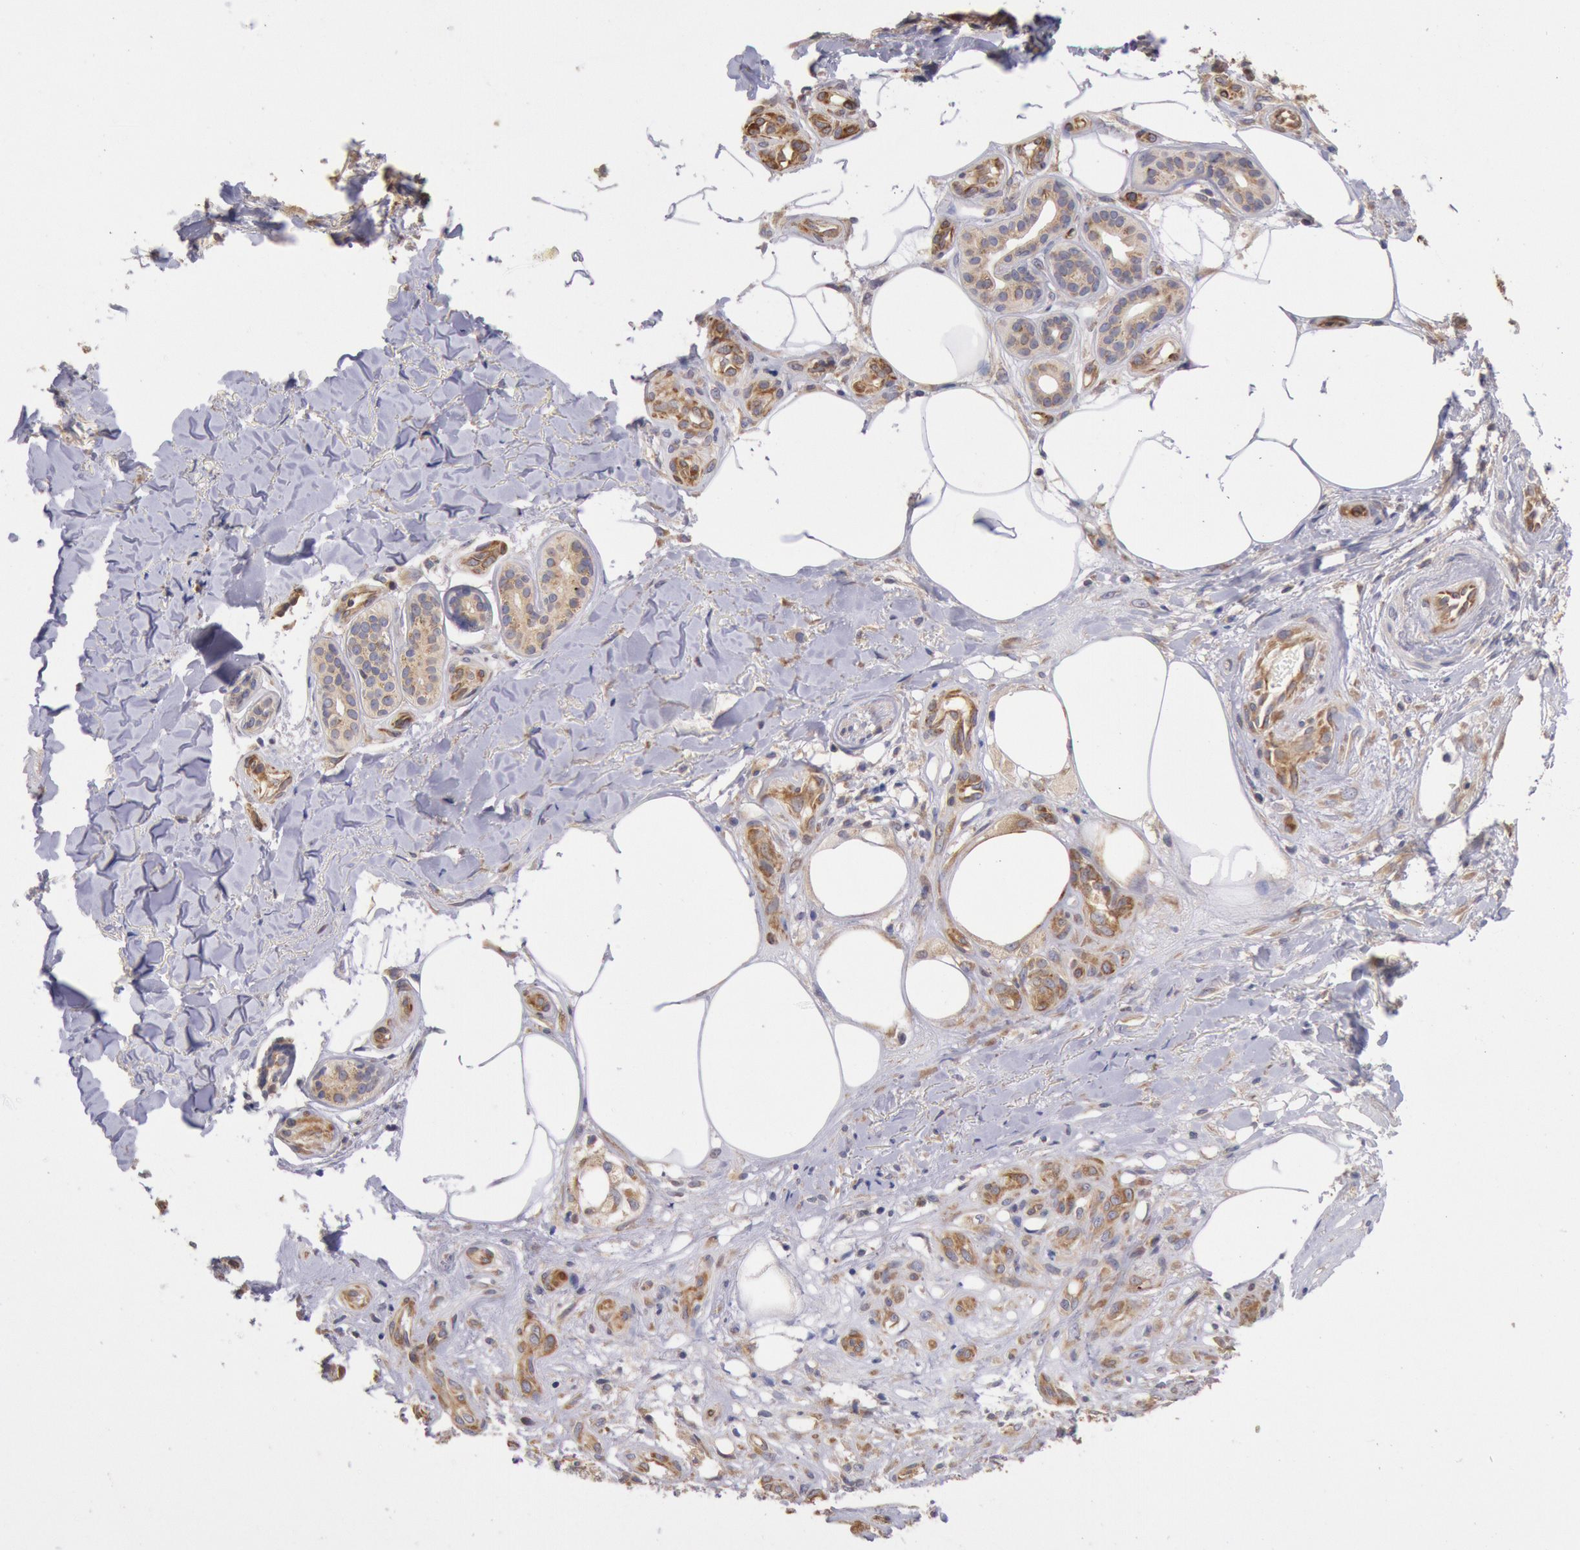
{"staining": {"intensity": "moderate", "quantity": ">75%", "location": "cytoplasmic/membranous"}, "tissue": "melanoma", "cell_type": "Tumor cells", "image_type": "cancer", "snomed": [{"axis": "morphology", "description": "Malignant melanoma, NOS"}, {"axis": "topography", "description": "Skin"}], "caption": "Melanoma stained for a protein demonstrates moderate cytoplasmic/membranous positivity in tumor cells.", "gene": "DRG1", "patient": {"sex": "female", "age": 85}}